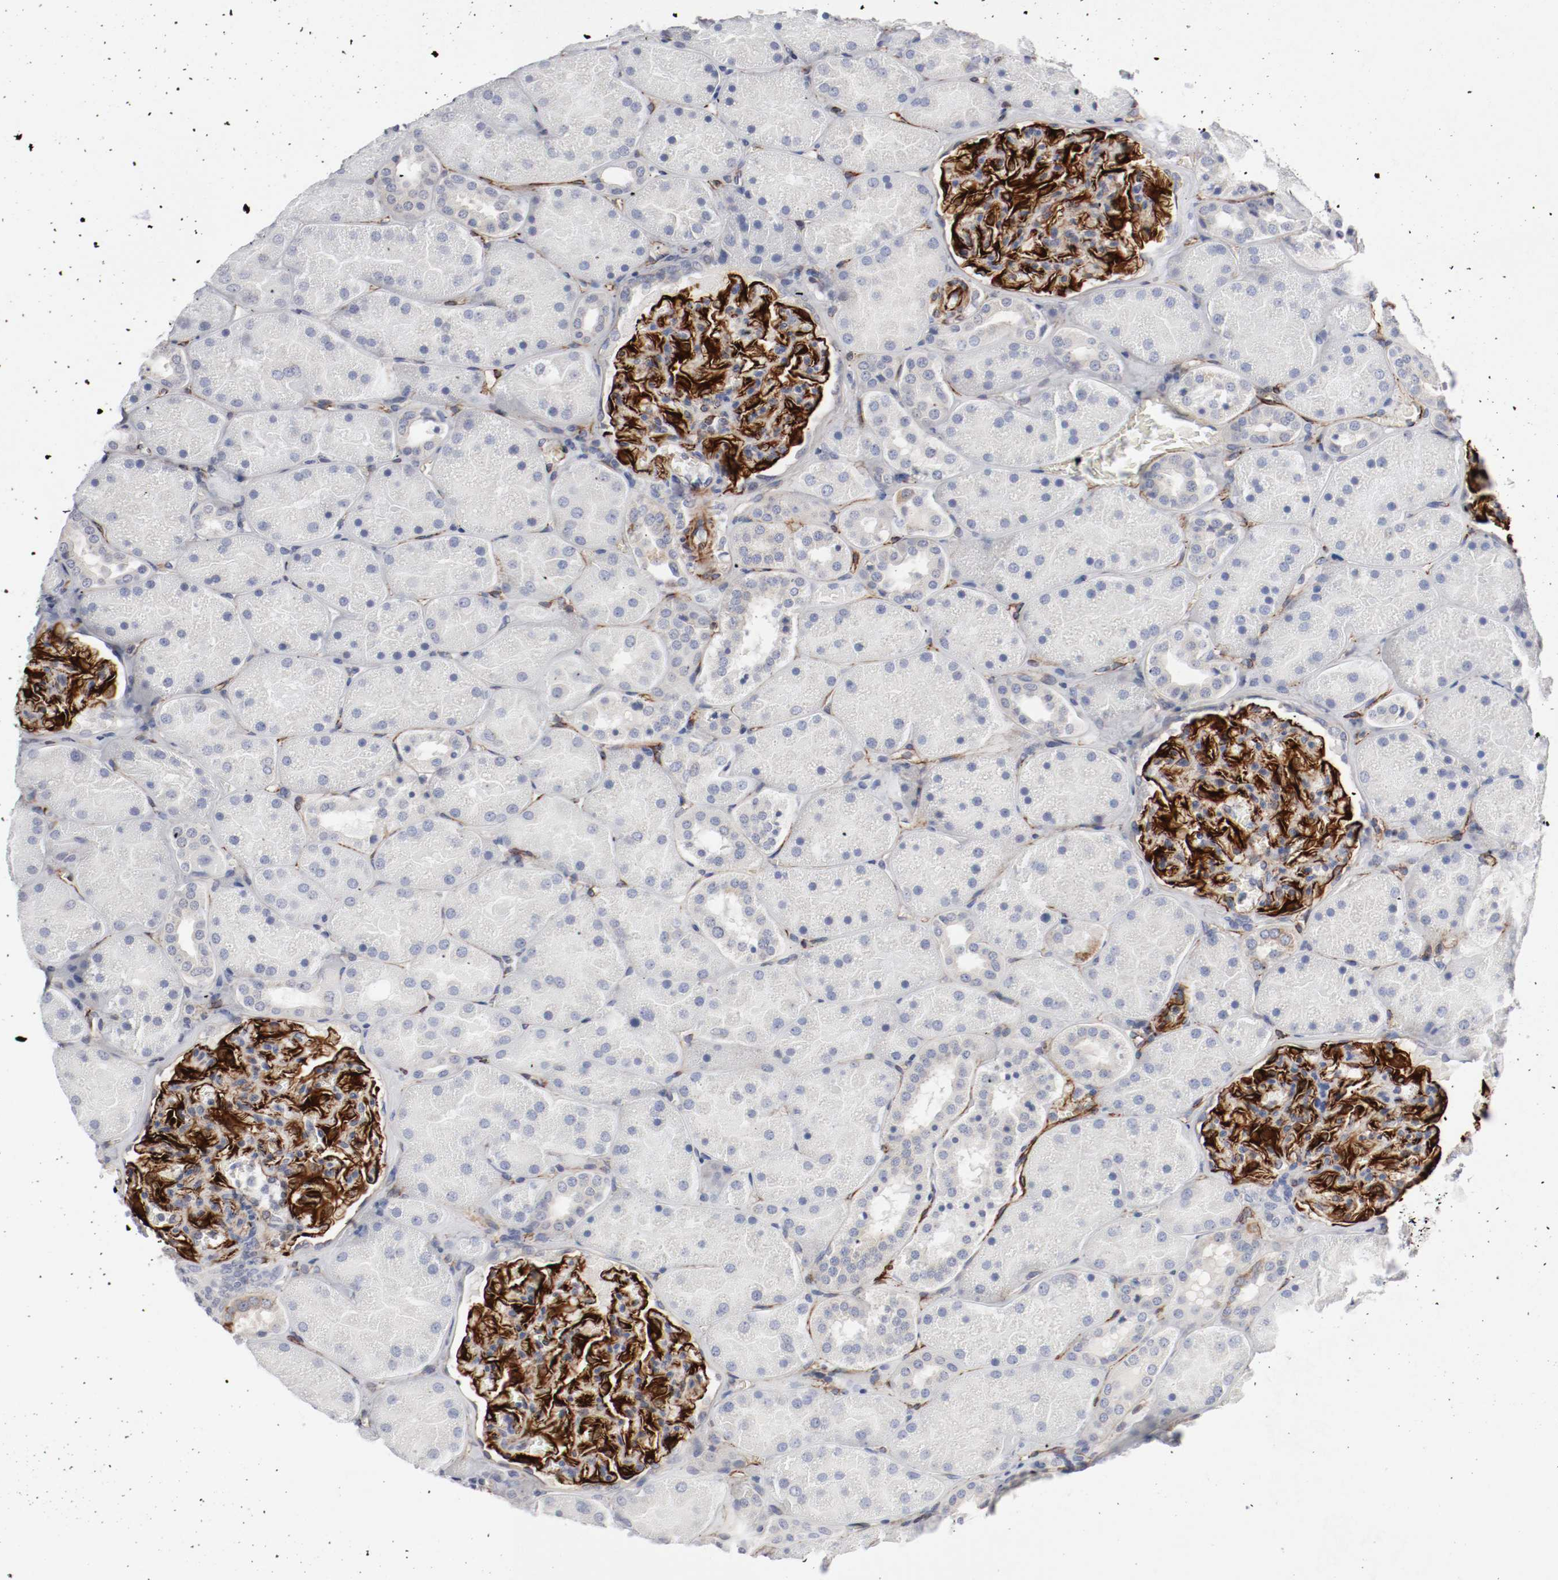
{"staining": {"intensity": "strong", "quantity": ">75%", "location": "cytoplasmic/membranous"}, "tissue": "kidney", "cell_type": "Cells in glomeruli", "image_type": "normal", "snomed": [{"axis": "morphology", "description": "Normal tissue, NOS"}, {"axis": "topography", "description": "Kidney"}], "caption": "IHC of unremarkable kidney displays high levels of strong cytoplasmic/membranous expression in about >75% of cells in glomeruli.", "gene": "GIT1", "patient": {"sex": "male", "age": 28}}